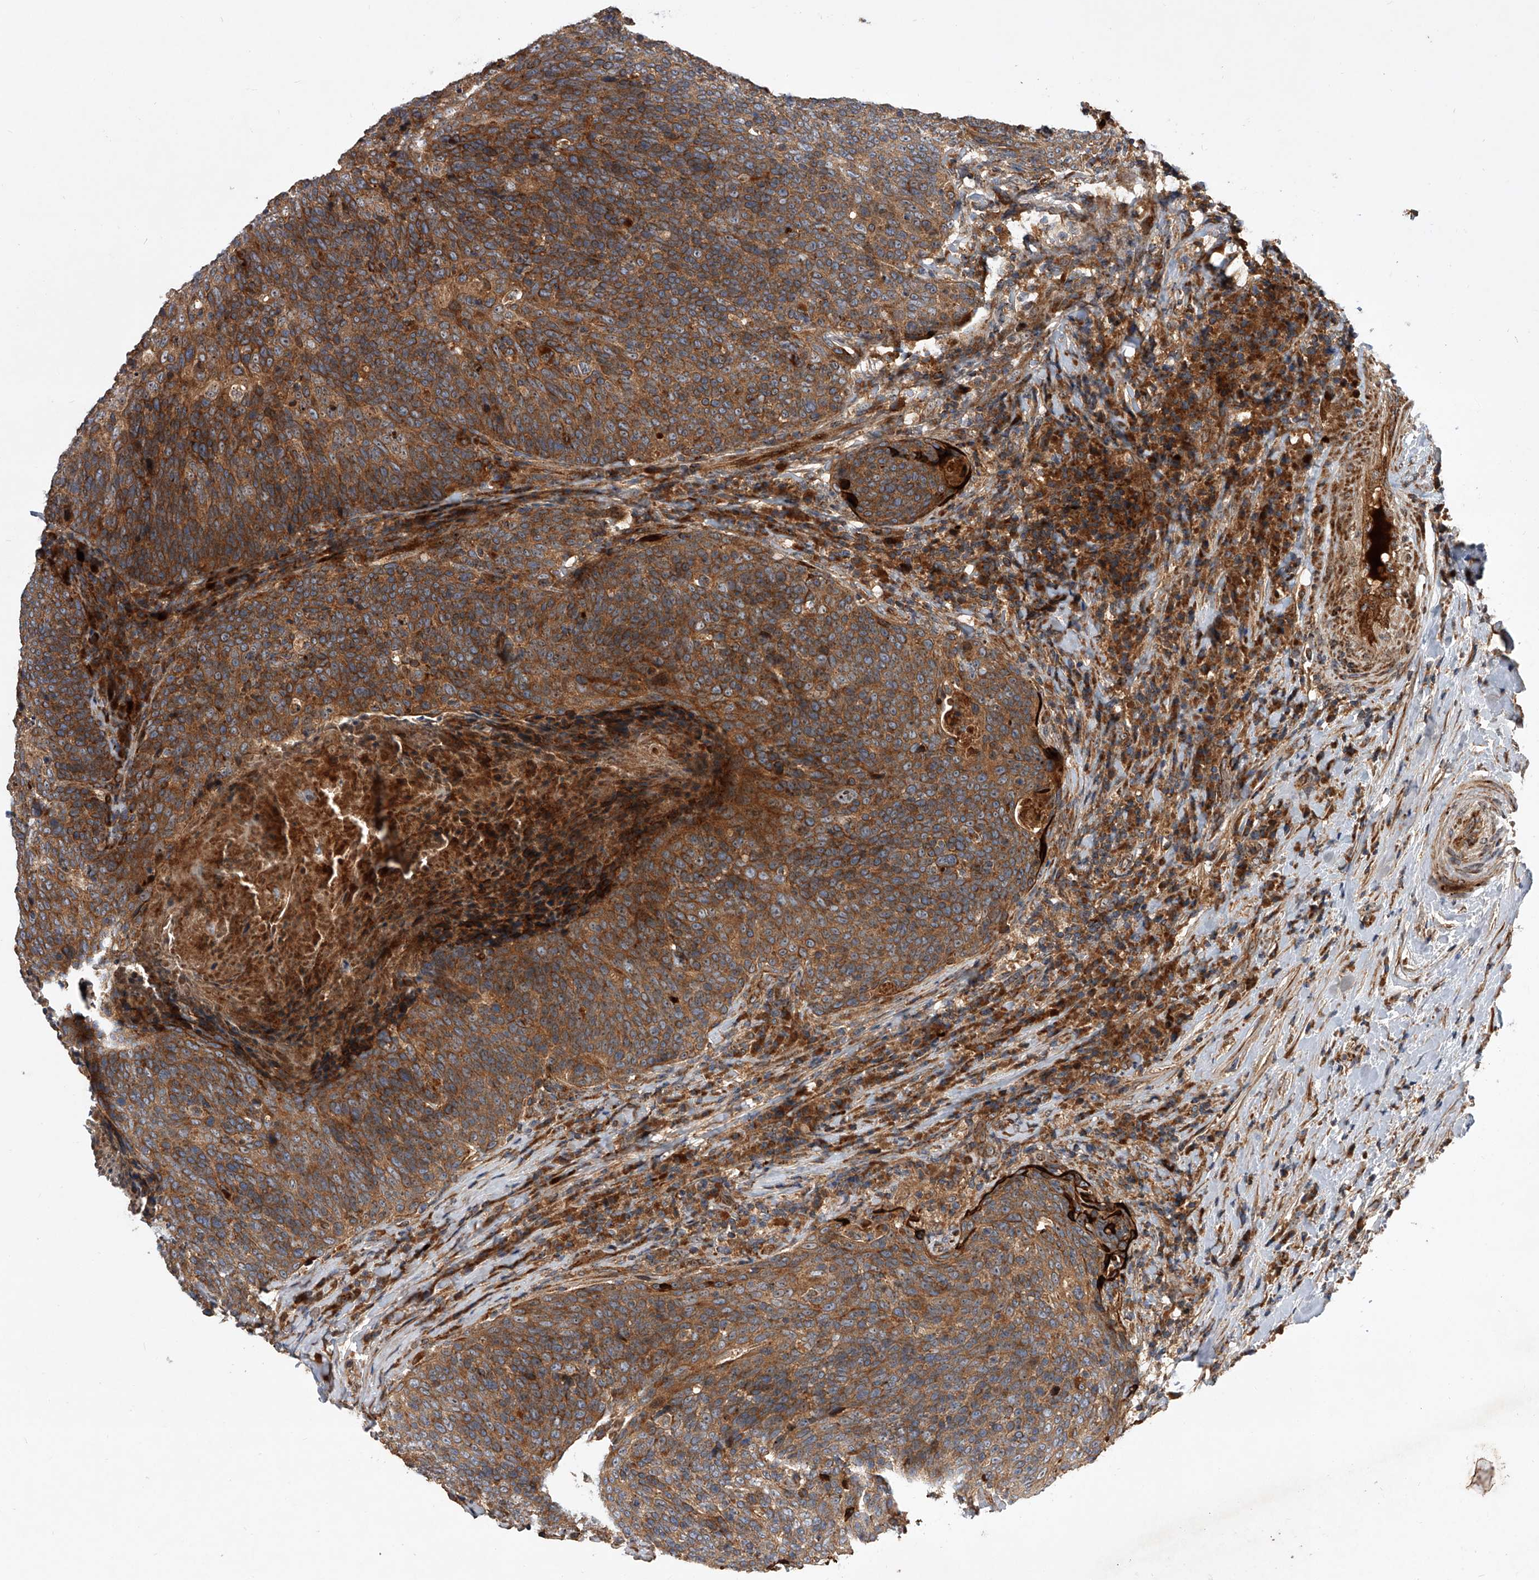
{"staining": {"intensity": "moderate", "quantity": ">75%", "location": "cytoplasmic/membranous"}, "tissue": "head and neck cancer", "cell_type": "Tumor cells", "image_type": "cancer", "snomed": [{"axis": "morphology", "description": "Squamous cell carcinoma, NOS"}, {"axis": "morphology", "description": "Squamous cell carcinoma, metastatic, NOS"}, {"axis": "topography", "description": "Lymph node"}, {"axis": "topography", "description": "Head-Neck"}], "caption": "A micrograph of head and neck squamous cell carcinoma stained for a protein demonstrates moderate cytoplasmic/membranous brown staining in tumor cells.", "gene": "USP47", "patient": {"sex": "male", "age": 62}}